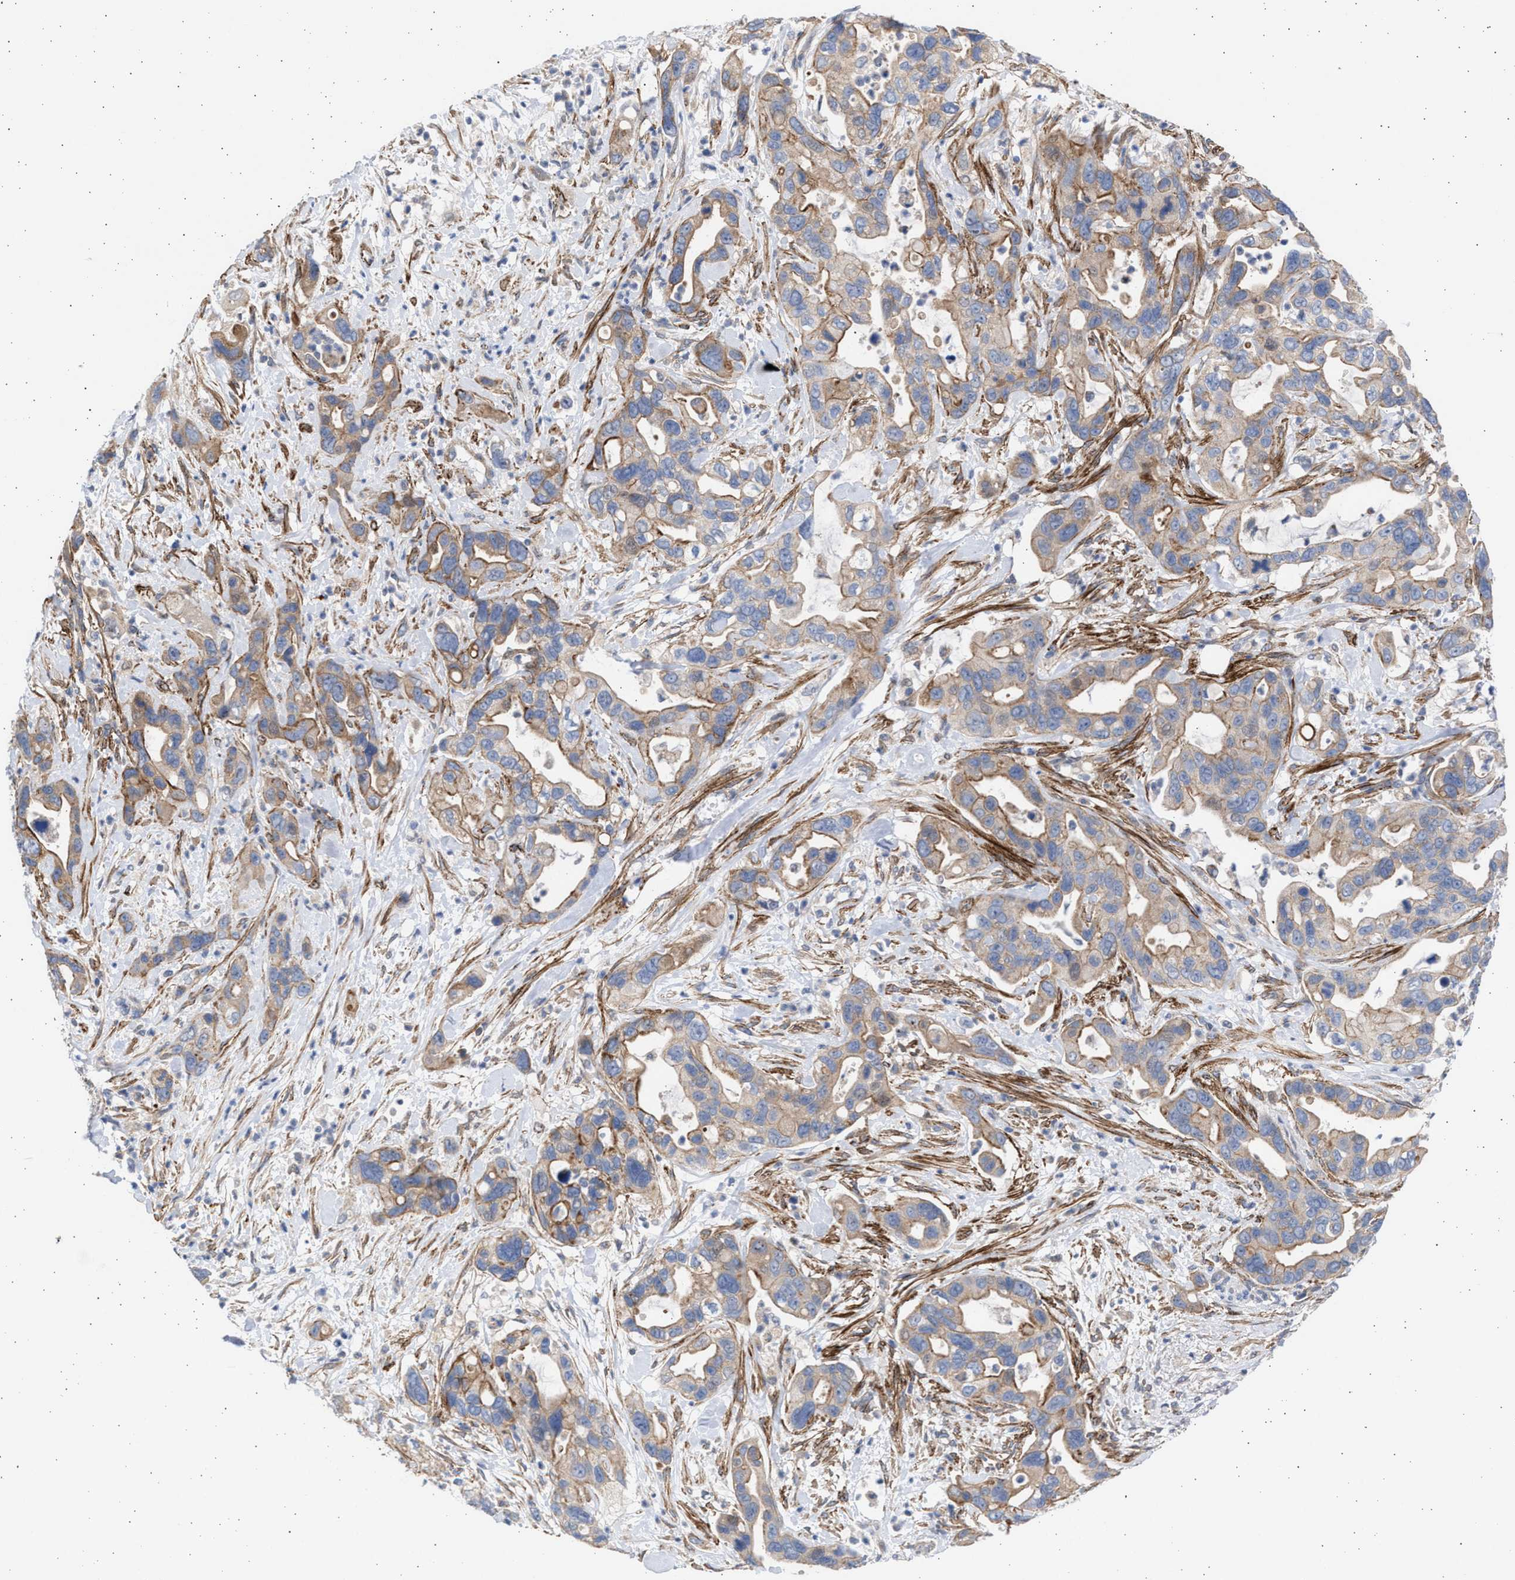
{"staining": {"intensity": "weak", "quantity": "25%-75%", "location": "cytoplasmic/membranous"}, "tissue": "pancreatic cancer", "cell_type": "Tumor cells", "image_type": "cancer", "snomed": [{"axis": "morphology", "description": "Adenocarcinoma, NOS"}, {"axis": "topography", "description": "Pancreas"}], "caption": "IHC micrograph of pancreatic cancer stained for a protein (brown), which exhibits low levels of weak cytoplasmic/membranous expression in about 25%-75% of tumor cells.", "gene": "NBR1", "patient": {"sex": "female", "age": 70}}